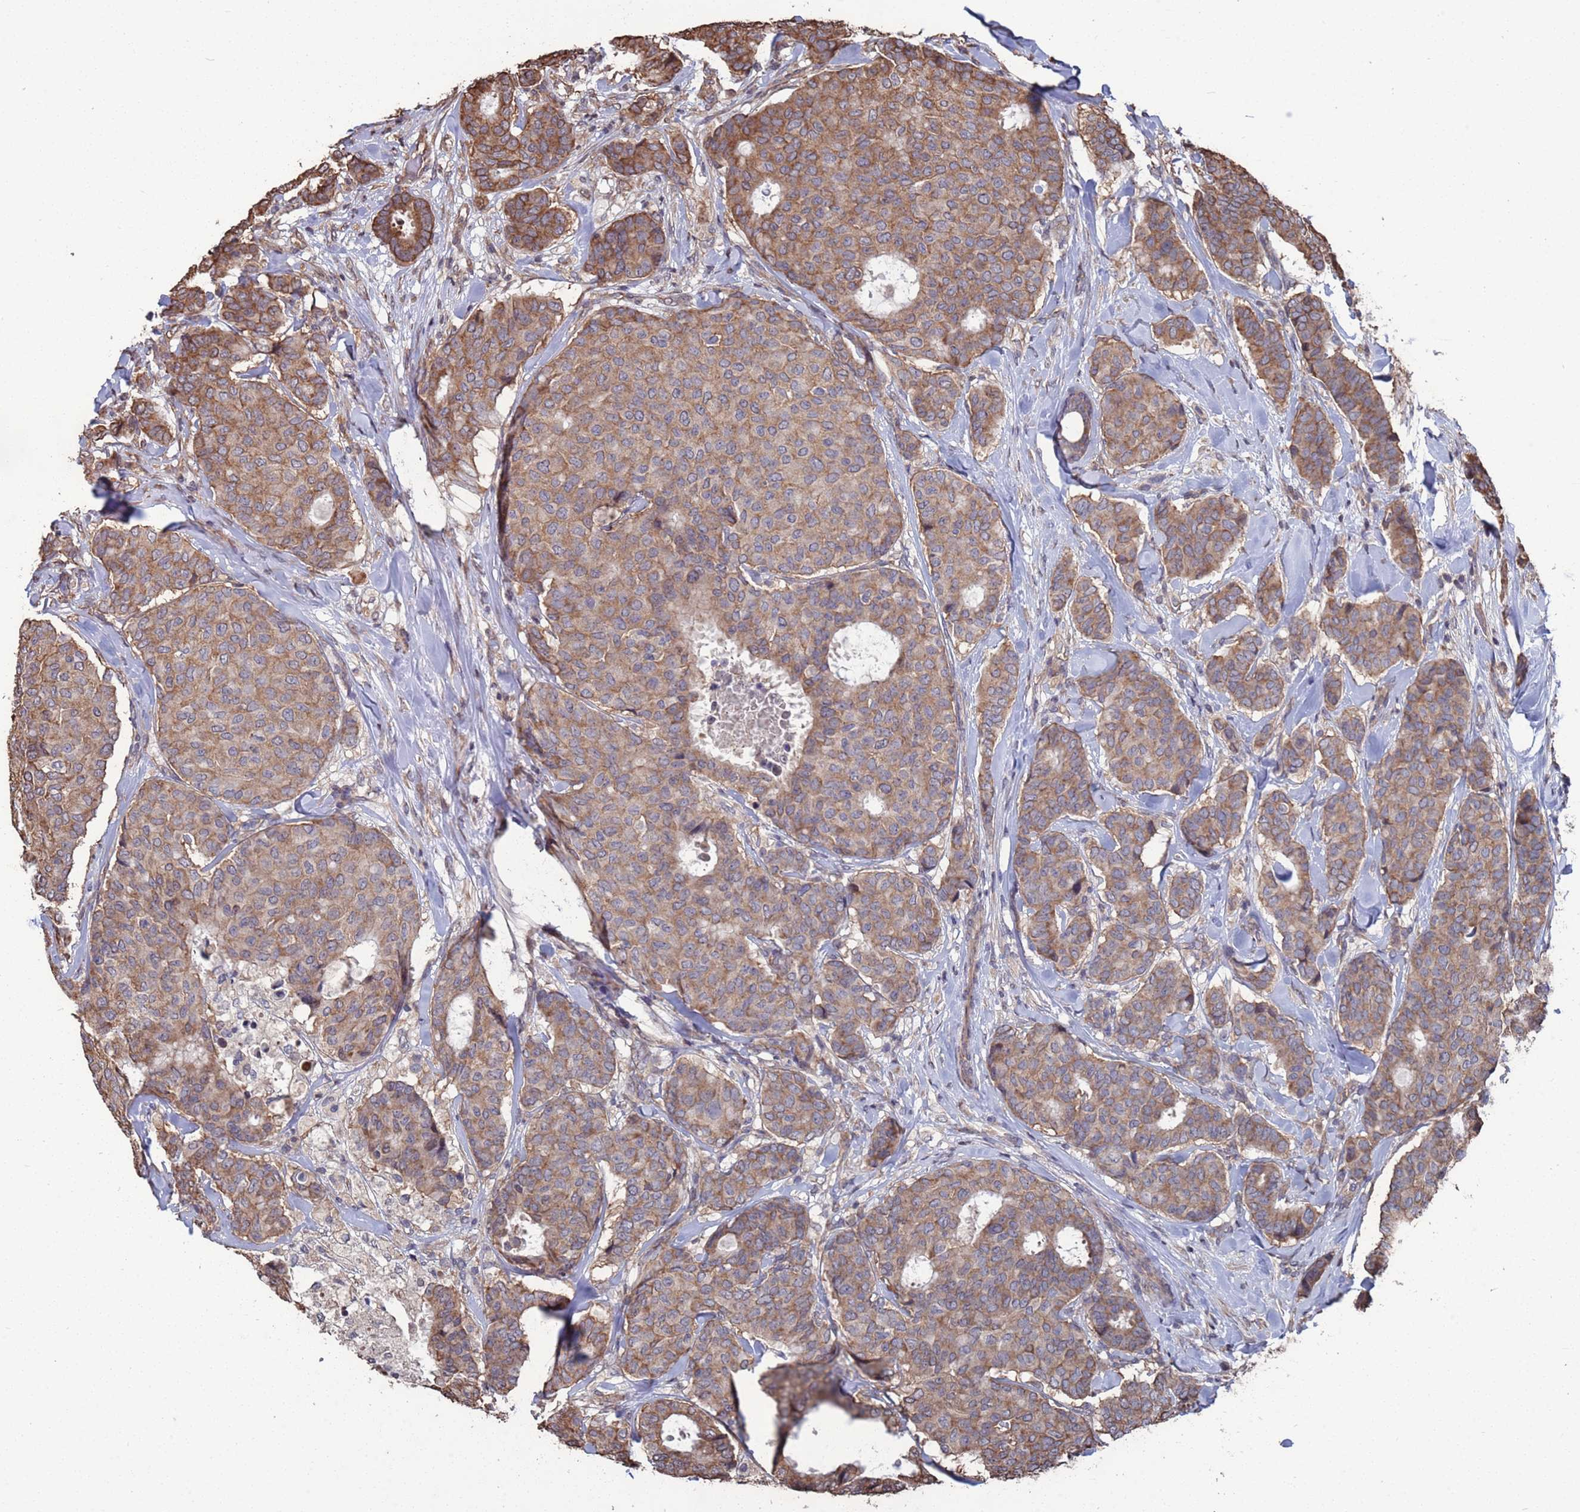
{"staining": {"intensity": "moderate", "quantity": ">75%", "location": "cytoplasmic/membranous"}, "tissue": "breast cancer", "cell_type": "Tumor cells", "image_type": "cancer", "snomed": [{"axis": "morphology", "description": "Duct carcinoma"}, {"axis": "topography", "description": "Breast"}], "caption": "Moderate cytoplasmic/membranous expression for a protein is appreciated in approximately >75% of tumor cells of breast cancer using immunohistochemistry (IHC).", "gene": "CFAP119", "patient": {"sex": "female", "age": 75}}